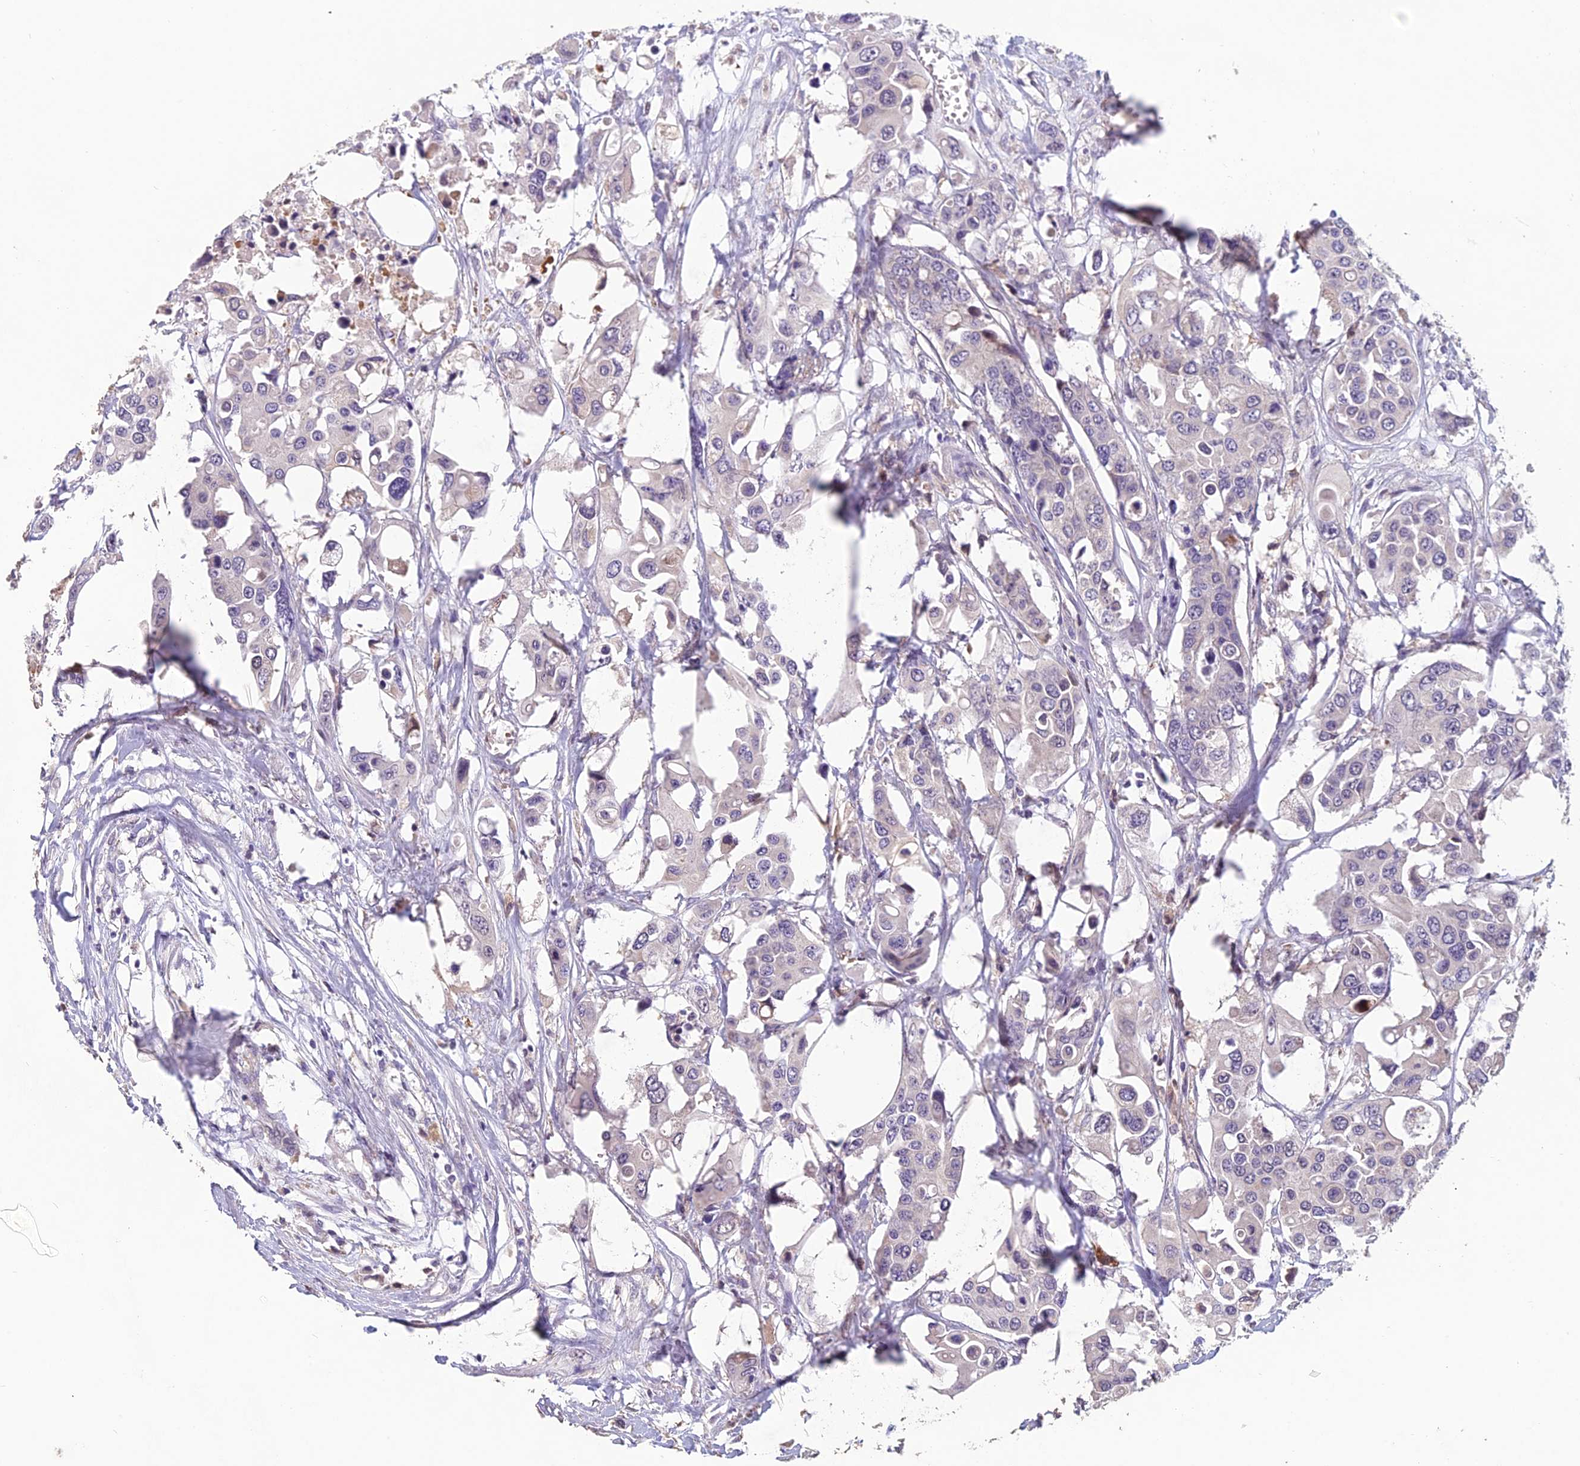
{"staining": {"intensity": "negative", "quantity": "none", "location": "none"}, "tissue": "colorectal cancer", "cell_type": "Tumor cells", "image_type": "cancer", "snomed": [{"axis": "morphology", "description": "Adenocarcinoma, NOS"}, {"axis": "topography", "description": "Colon"}], "caption": "IHC histopathology image of human adenocarcinoma (colorectal) stained for a protein (brown), which shows no staining in tumor cells. (DAB (3,3'-diaminobenzidine) immunohistochemistry, high magnification).", "gene": "CEACAM16", "patient": {"sex": "male", "age": 77}}